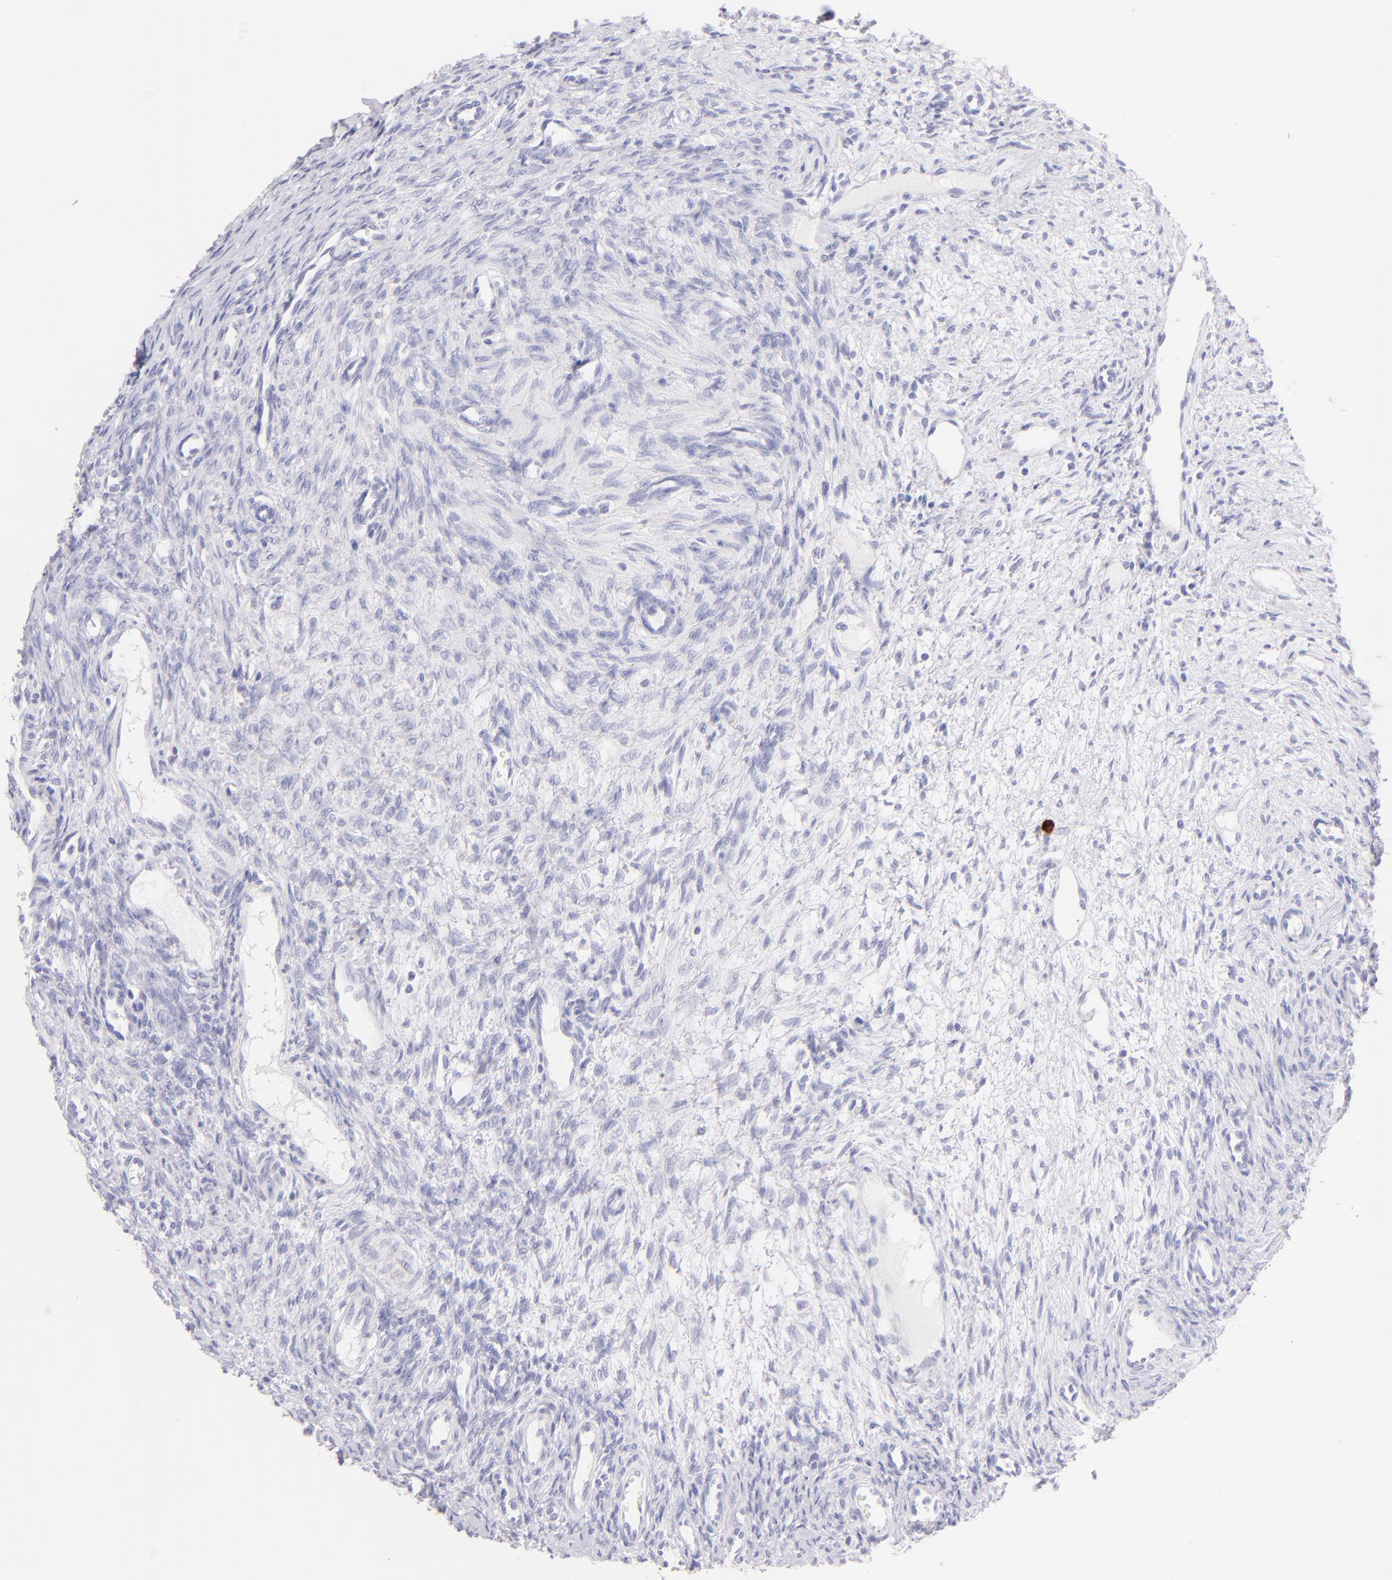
{"staining": {"intensity": "negative", "quantity": "none", "location": "none"}, "tissue": "ovary", "cell_type": "Ovarian stroma cells", "image_type": "normal", "snomed": [{"axis": "morphology", "description": "Normal tissue, NOS"}, {"axis": "topography", "description": "Ovary"}], "caption": "Human ovary stained for a protein using immunohistochemistry reveals no positivity in ovarian stroma cells.", "gene": "SDC1", "patient": {"sex": "female", "age": 33}}